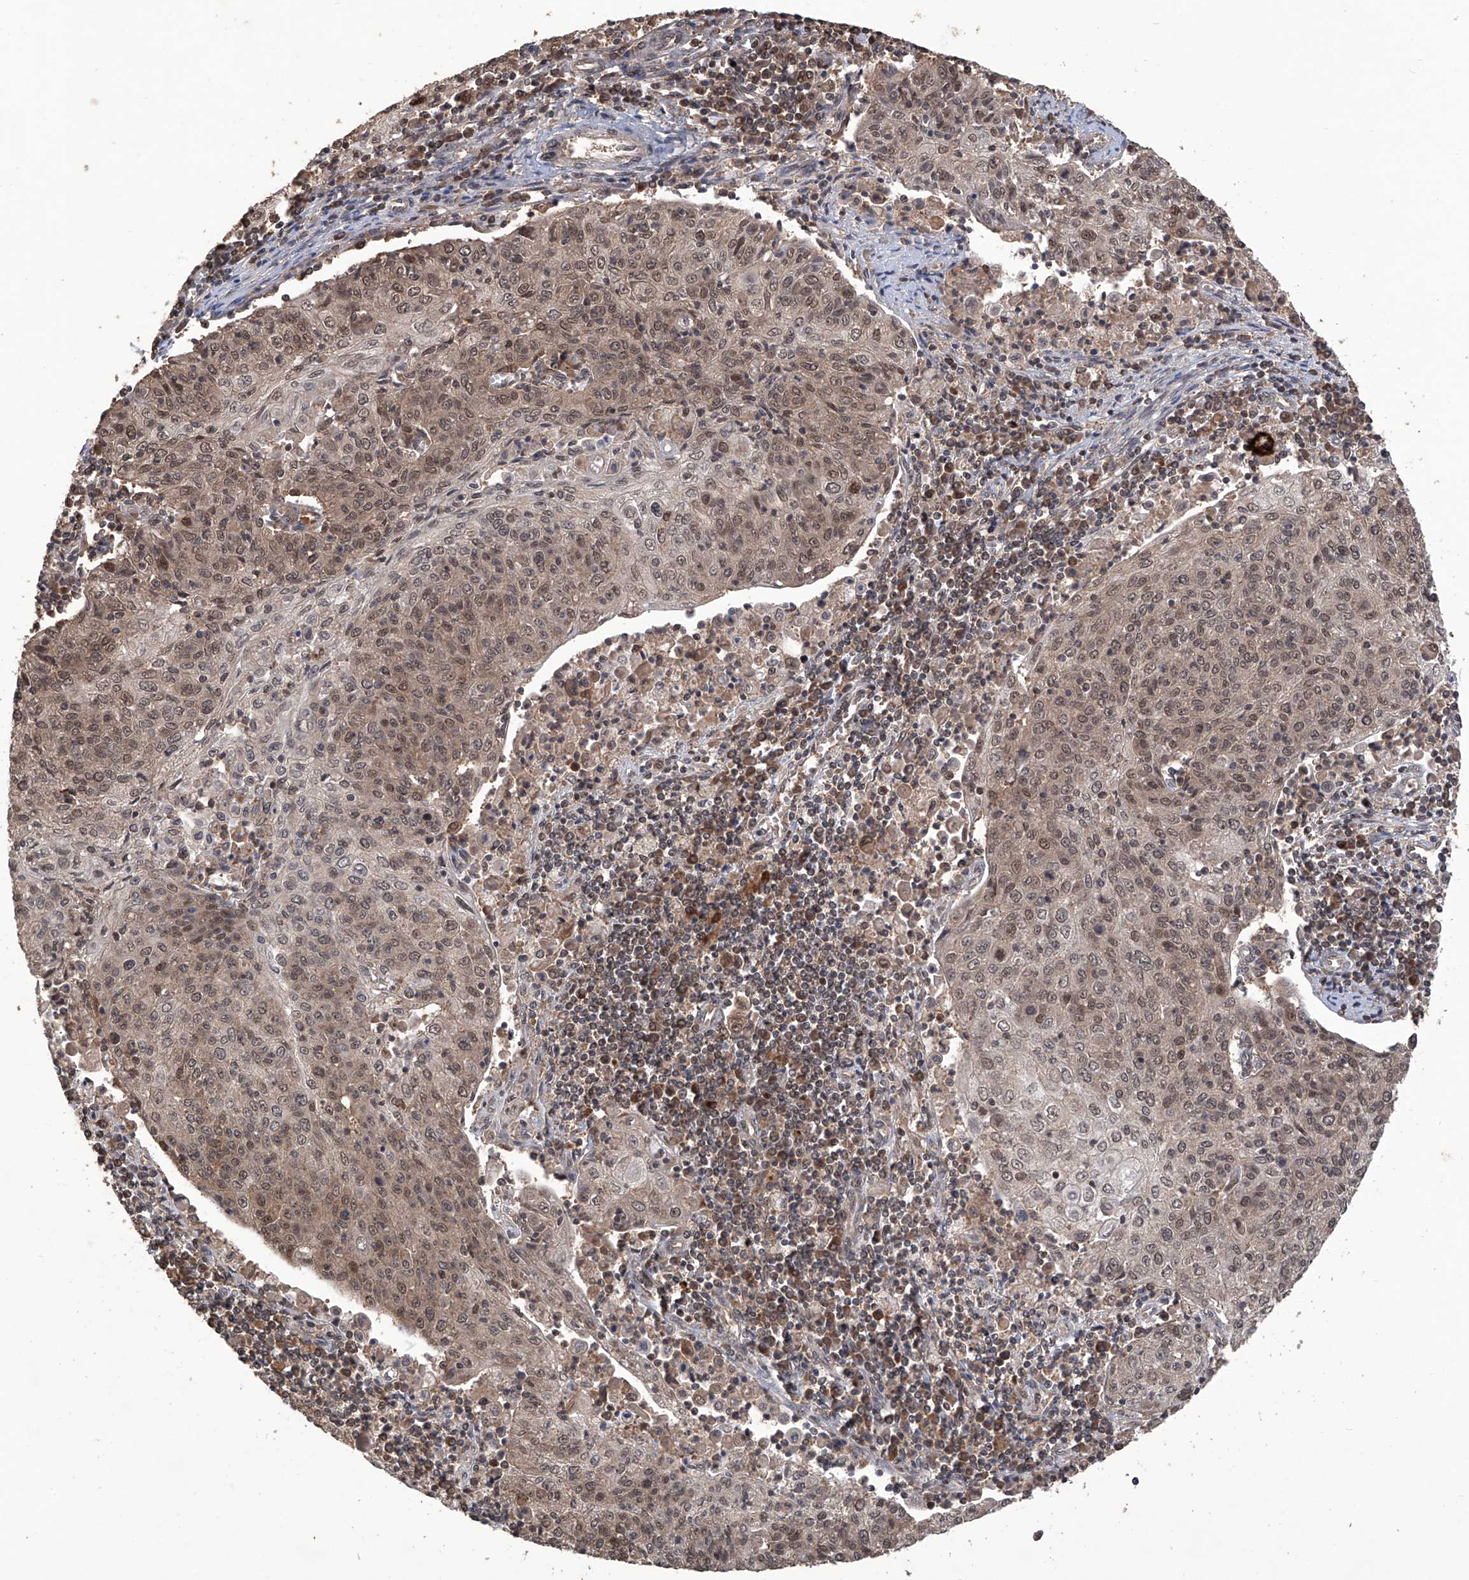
{"staining": {"intensity": "moderate", "quantity": ">75%", "location": "cytoplasmic/membranous,nuclear"}, "tissue": "cervical cancer", "cell_type": "Tumor cells", "image_type": "cancer", "snomed": [{"axis": "morphology", "description": "Squamous cell carcinoma, NOS"}, {"axis": "topography", "description": "Cervix"}], "caption": "Tumor cells show moderate cytoplasmic/membranous and nuclear positivity in about >75% of cells in cervical squamous cell carcinoma.", "gene": "LYSMD4", "patient": {"sex": "female", "age": 48}}